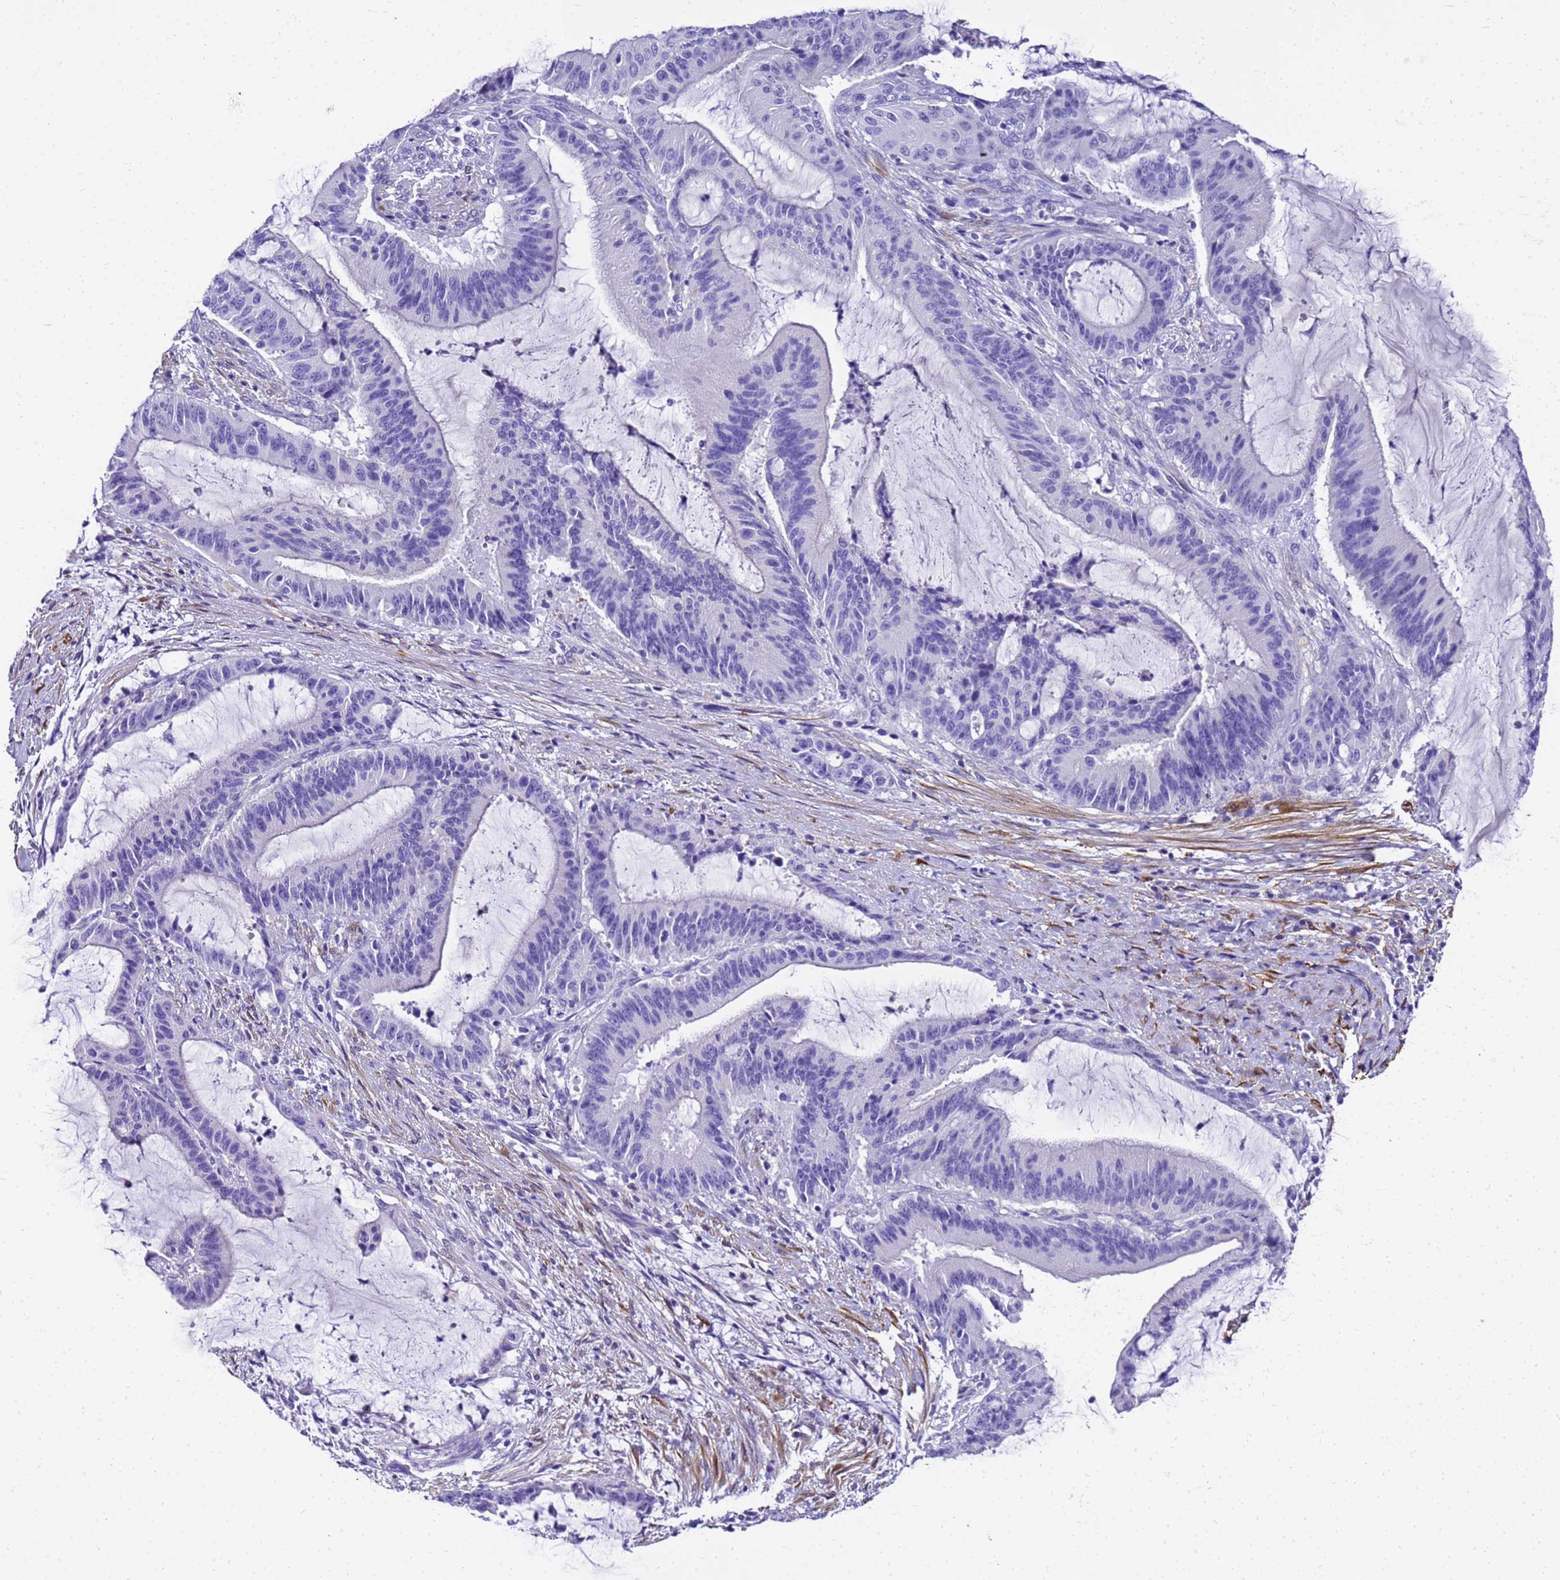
{"staining": {"intensity": "negative", "quantity": "none", "location": "none"}, "tissue": "liver cancer", "cell_type": "Tumor cells", "image_type": "cancer", "snomed": [{"axis": "morphology", "description": "Normal tissue, NOS"}, {"axis": "morphology", "description": "Cholangiocarcinoma"}, {"axis": "topography", "description": "Liver"}, {"axis": "topography", "description": "Peripheral nerve tissue"}], "caption": "Tumor cells show no significant expression in liver cholangiocarcinoma.", "gene": "HSPB6", "patient": {"sex": "female", "age": 73}}